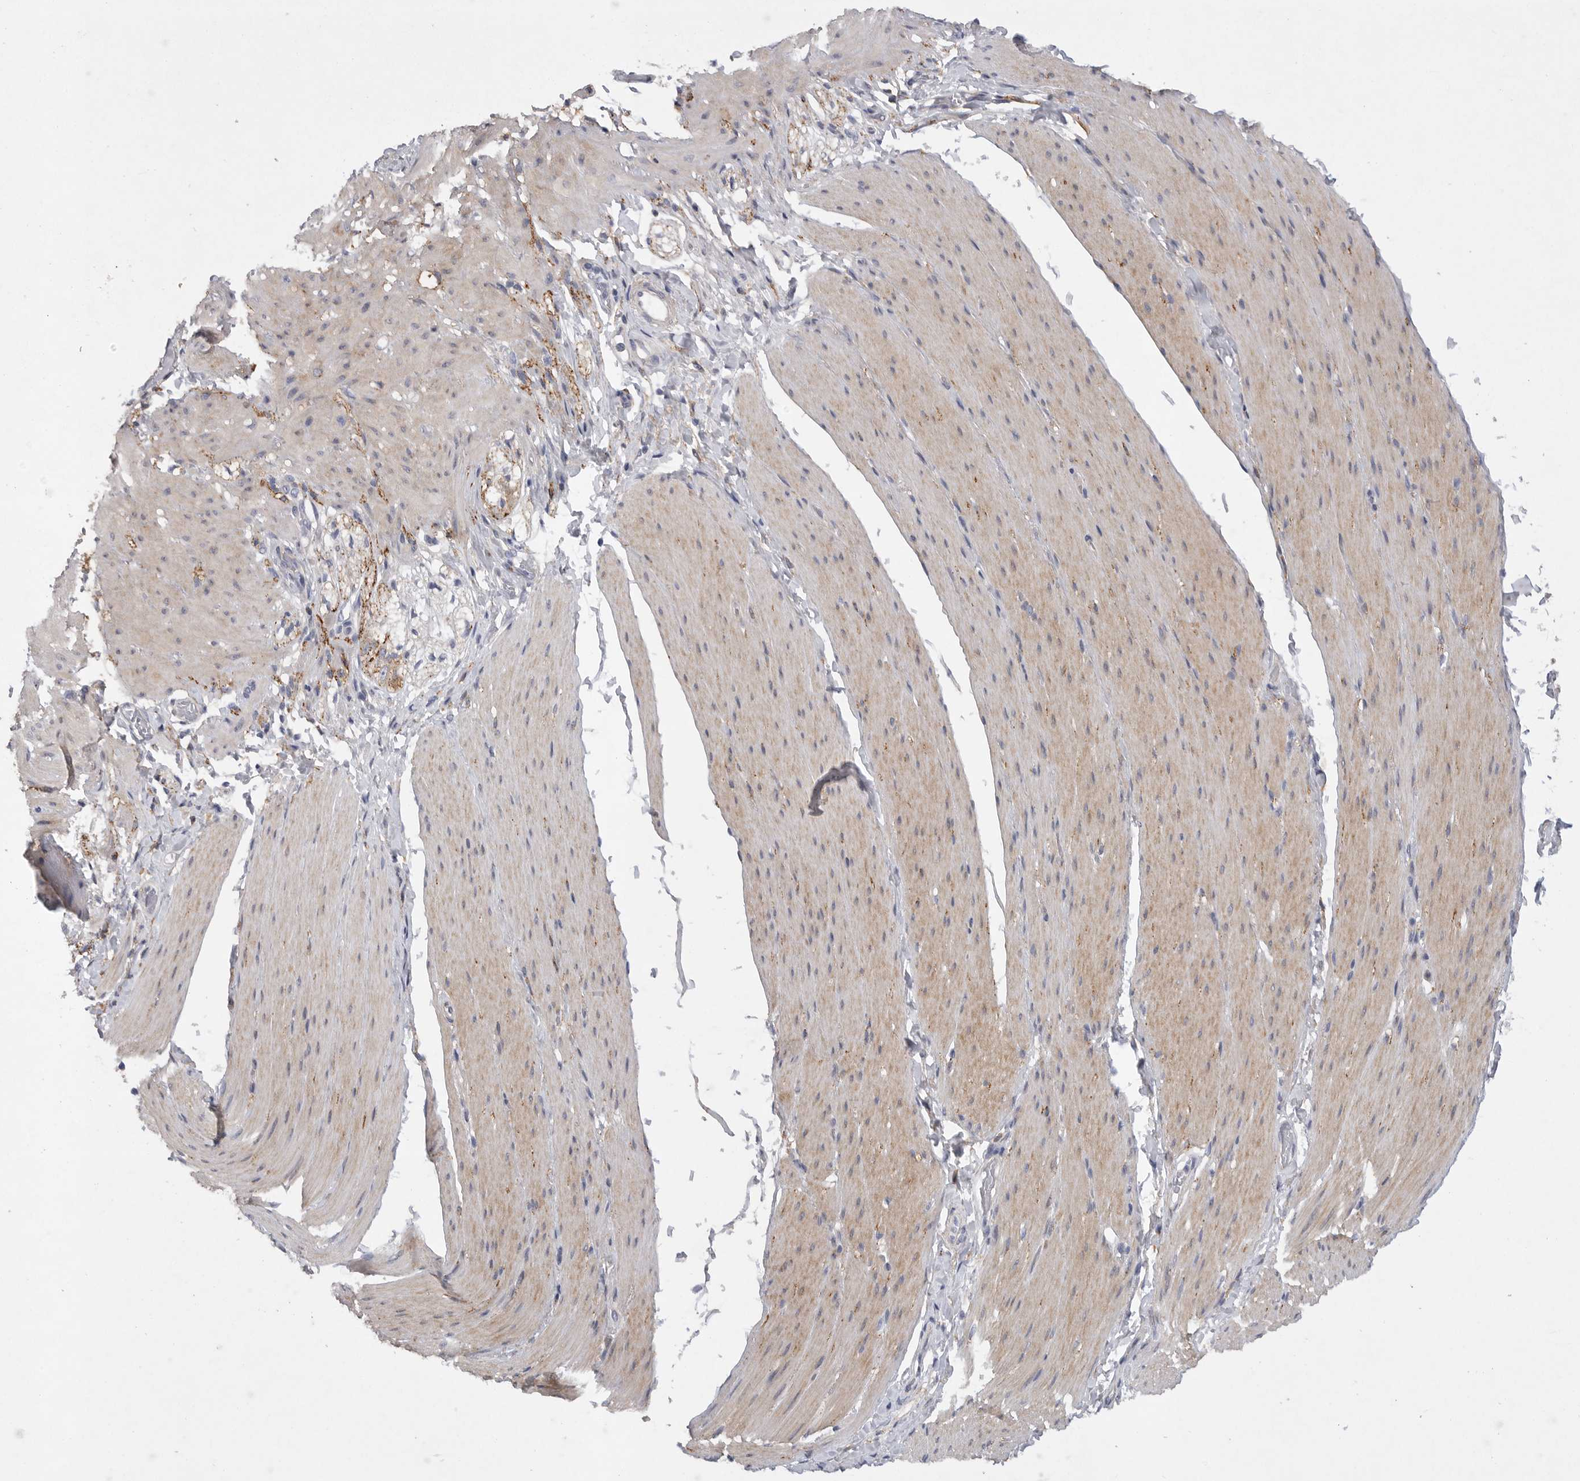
{"staining": {"intensity": "weak", "quantity": "25%-75%", "location": "cytoplasmic/membranous"}, "tissue": "smooth muscle", "cell_type": "Smooth muscle cells", "image_type": "normal", "snomed": [{"axis": "morphology", "description": "Normal tissue, NOS"}, {"axis": "topography", "description": "Smooth muscle"}, {"axis": "topography", "description": "Small intestine"}], "caption": "Protein expression analysis of benign human smooth muscle reveals weak cytoplasmic/membranous positivity in approximately 25%-75% of smooth muscle cells. (DAB (3,3'-diaminobenzidine) IHC, brown staining for protein, blue staining for nuclei).", "gene": "EDEM3", "patient": {"sex": "female", "age": 84}}